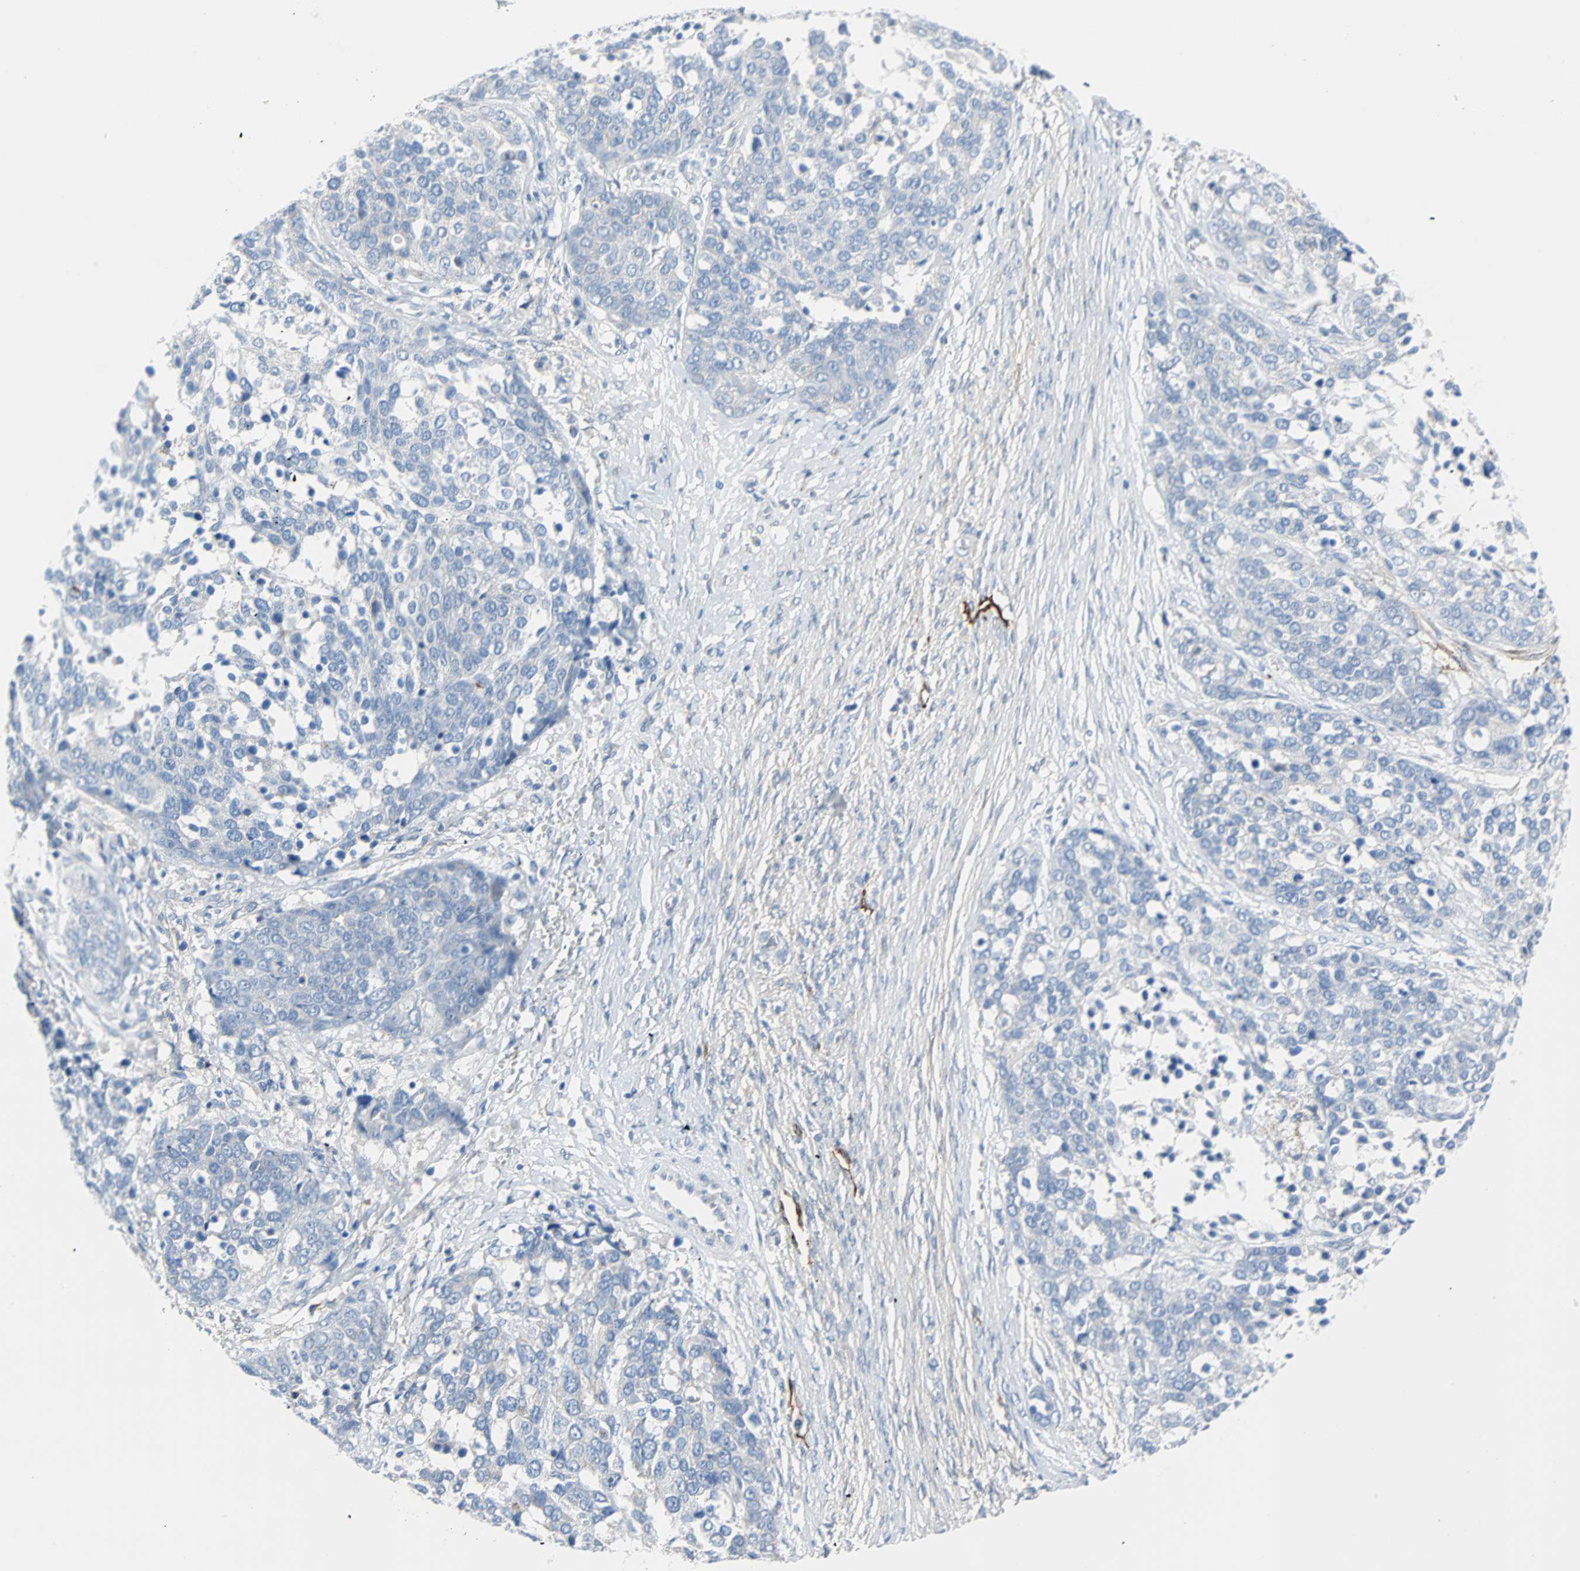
{"staining": {"intensity": "negative", "quantity": "none", "location": "none"}, "tissue": "ovarian cancer", "cell_type": "Tumor cells", "image_type": "cancer", "snomed": [{"axis": "morphology", "description": "Cystadenocarcinoma, serous, NOS"}, {"axis": "topography", "description": "Ovary"}], "caption": "Immunohistochemistry of serous cystadenocarcinoma (ovarian) exhibits no positivity in tumor cells.", "gene": "PDPN", "patient": {"sex": "female", "age": 44}}